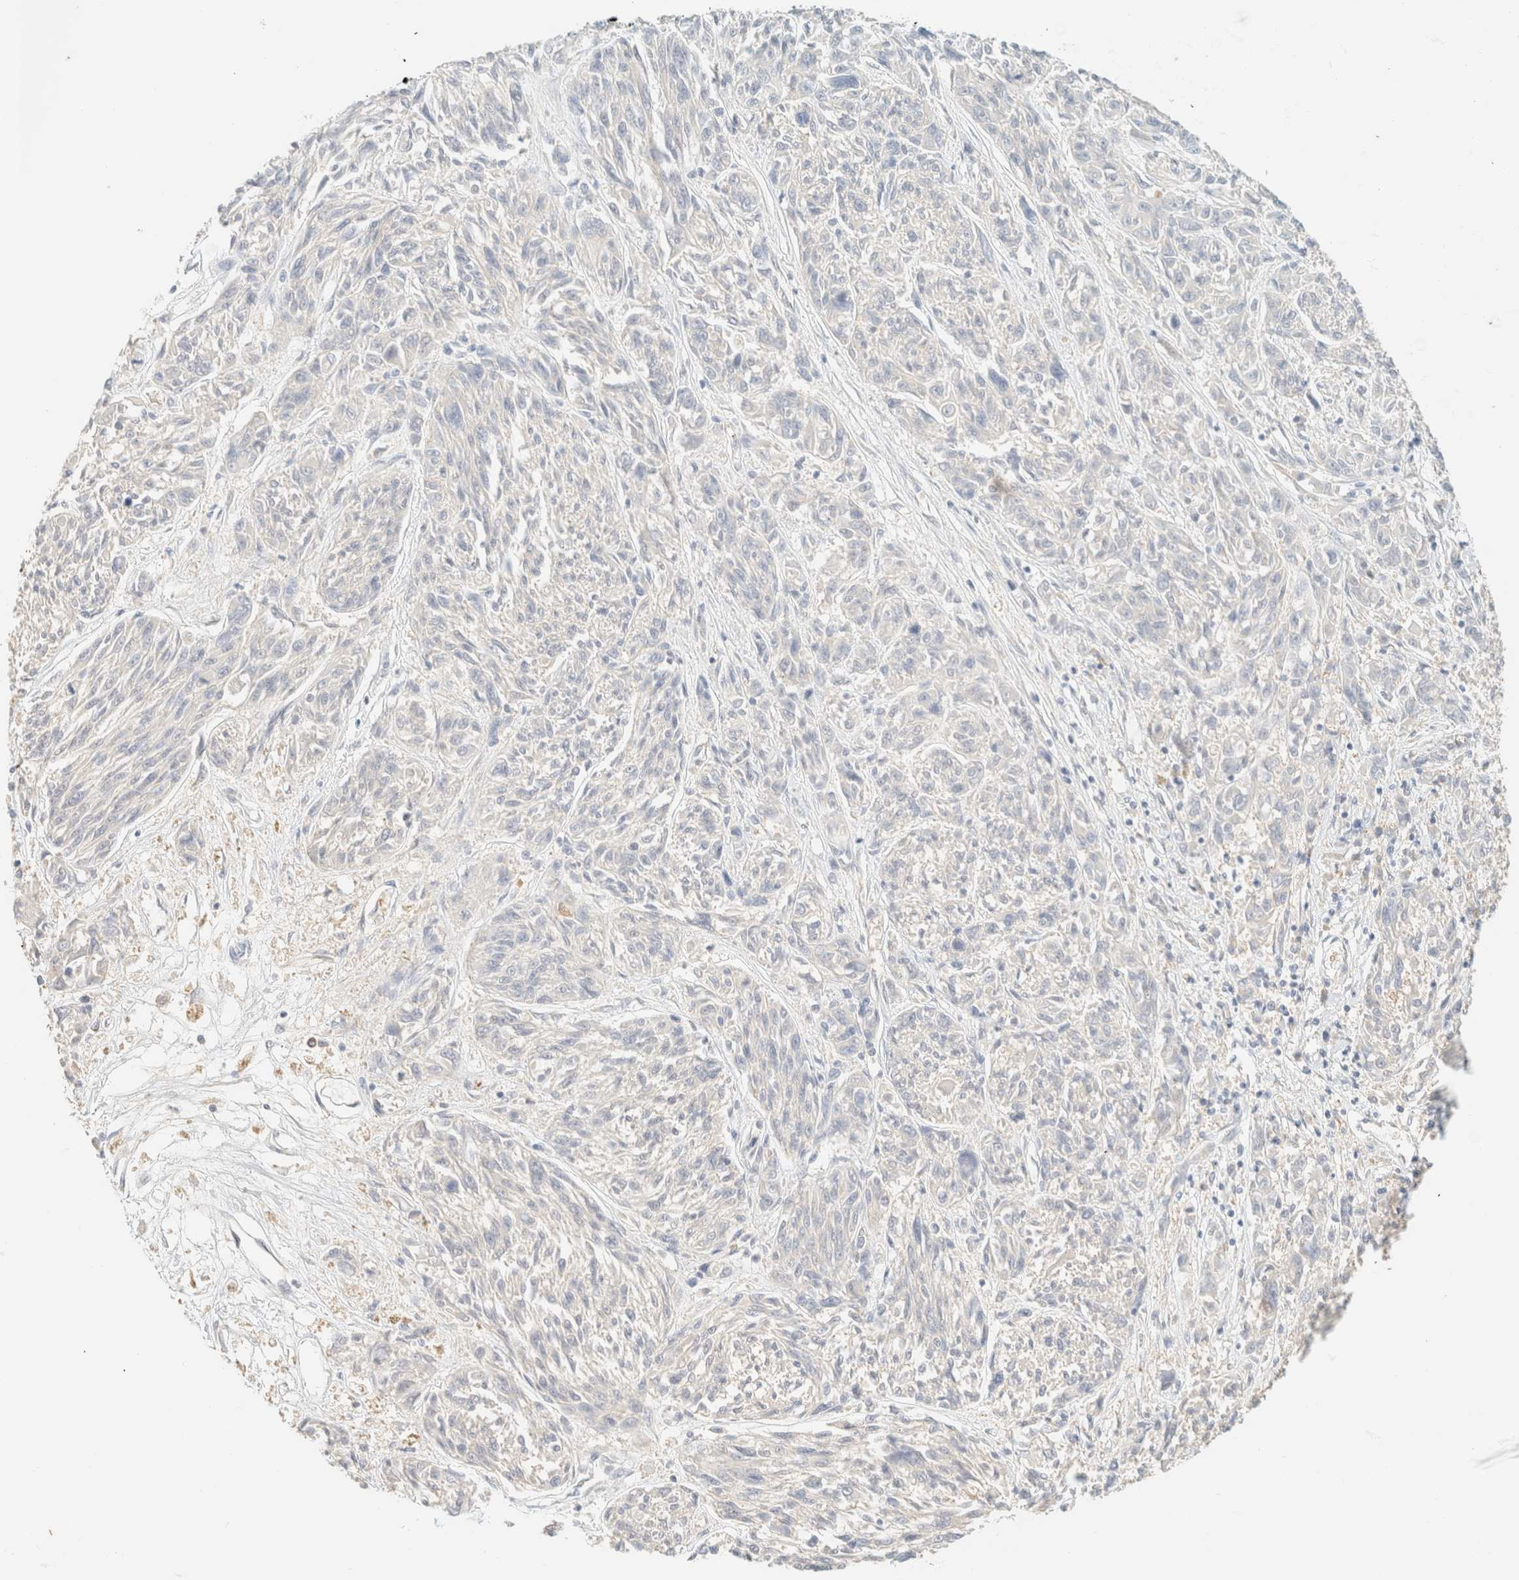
{"staining": {"intensity": "negative", "quantity": "none", "location": "none"}, "tissue": "melanoma", "cell_type": "Tumor cells", "image_type": "cancer", "snomed": [{"axis": "morphology", "description": "Malignant melanoma, NOS"}, {"axis": "topography", "description": "Skin"}], "caption": "Tumor cells are negative for brown protein staining in malignant melanoma.", "gene": "FHOD1", "patient": {"sex": "male", "age": 53}}